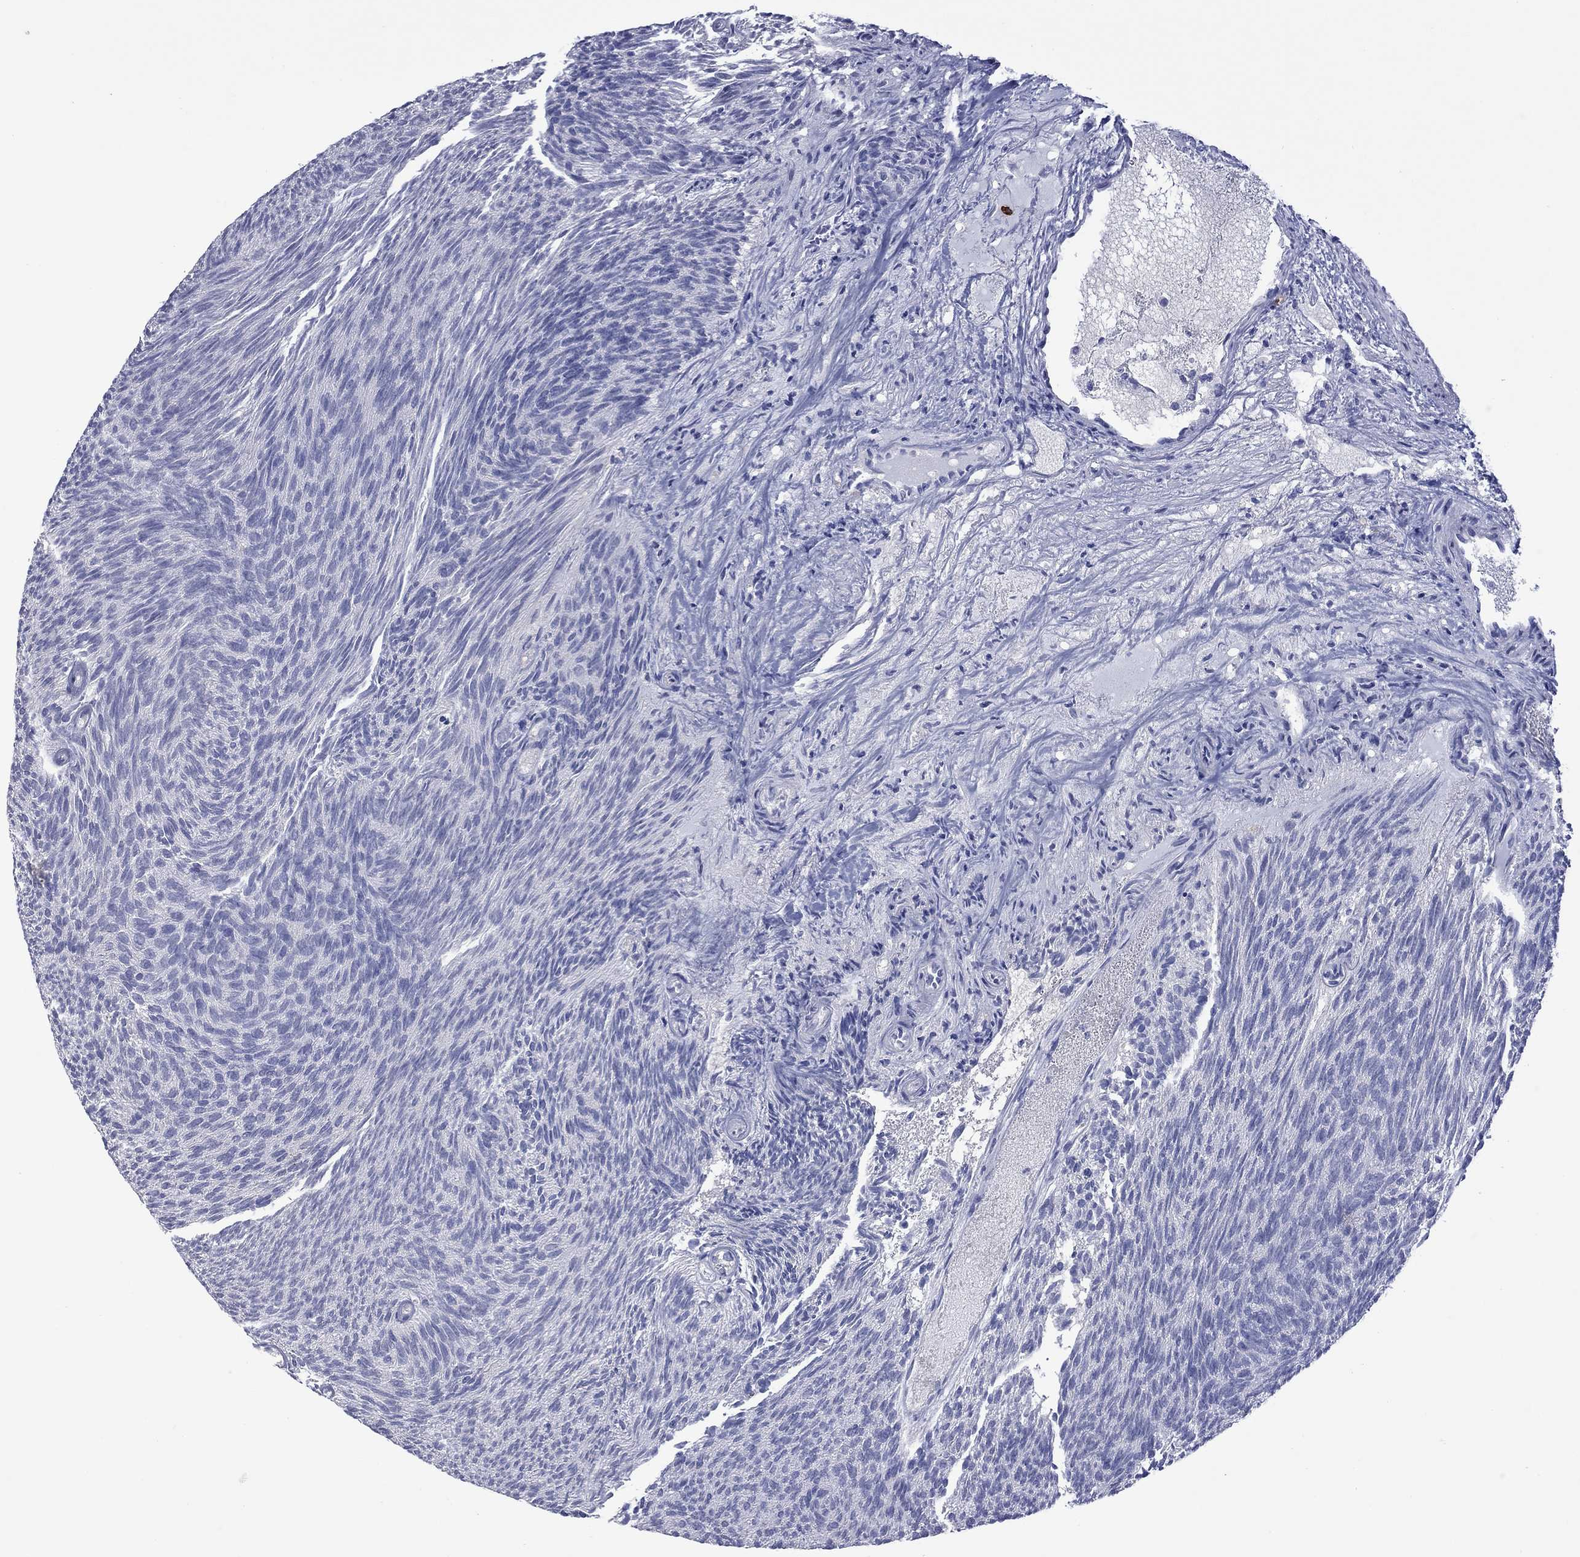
{"staining": {"intensity": "negative", "quantity": "none", "location": "none"}, "tissue": "urothelial cancer", "cell_type": "Tumor cells", "image_type": "cancer", "snomed": [{"axis": "morphology", "description": "Urothelial carcinoma, Low grade"}, {"axis": "topography", "description": "Urinary bladder"}], "caption": "Urothelial carcinoma (low-grade) was stained to show a protein in brown. There is no significant expression in tumor cells.", "gene": "CTNNBIP1", "patient": {"sex": "male", "age": 77}}